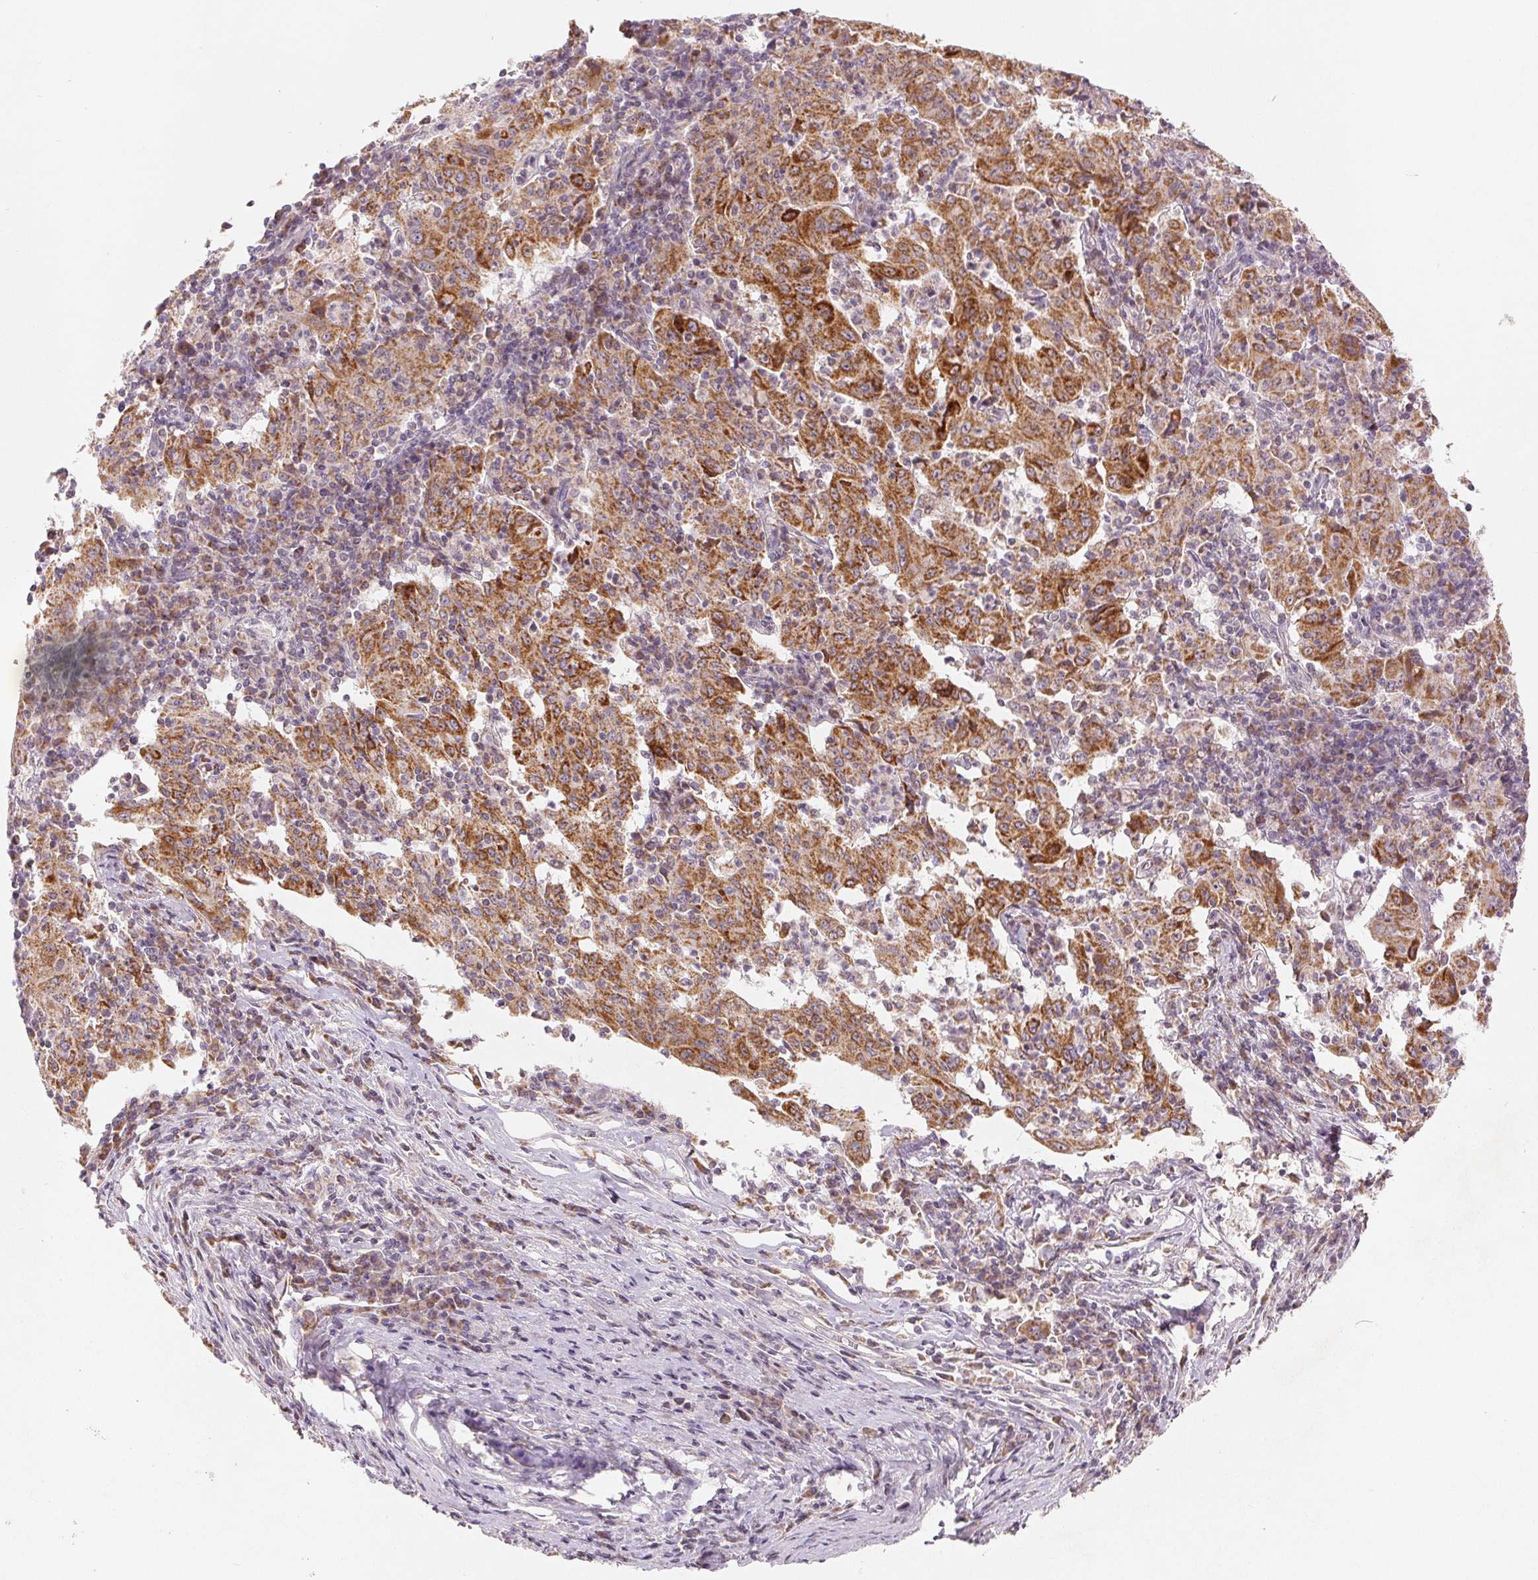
{"staining": {"intensity": "strong", "quantity": ">75%", "location": "cytoplasmic/membranous"}, "tissue": "pancreatic cancer", "cell_type": "Tumor cells", "image_type": "cancer", "snomed": [{"axis": "morphology", "description": "Adenocarcinoma, NOS"}, {"axis": "topography", "description": "Pancreas"}], "caption": "Immunohistochemical staining of pancreatic cancer demonstrates high levels of strong cytoplasmic/membranous expression in approximately >75% of tumor cells.", "gene": "GHITM", "patient": {"sex": "male", "age": 63}}